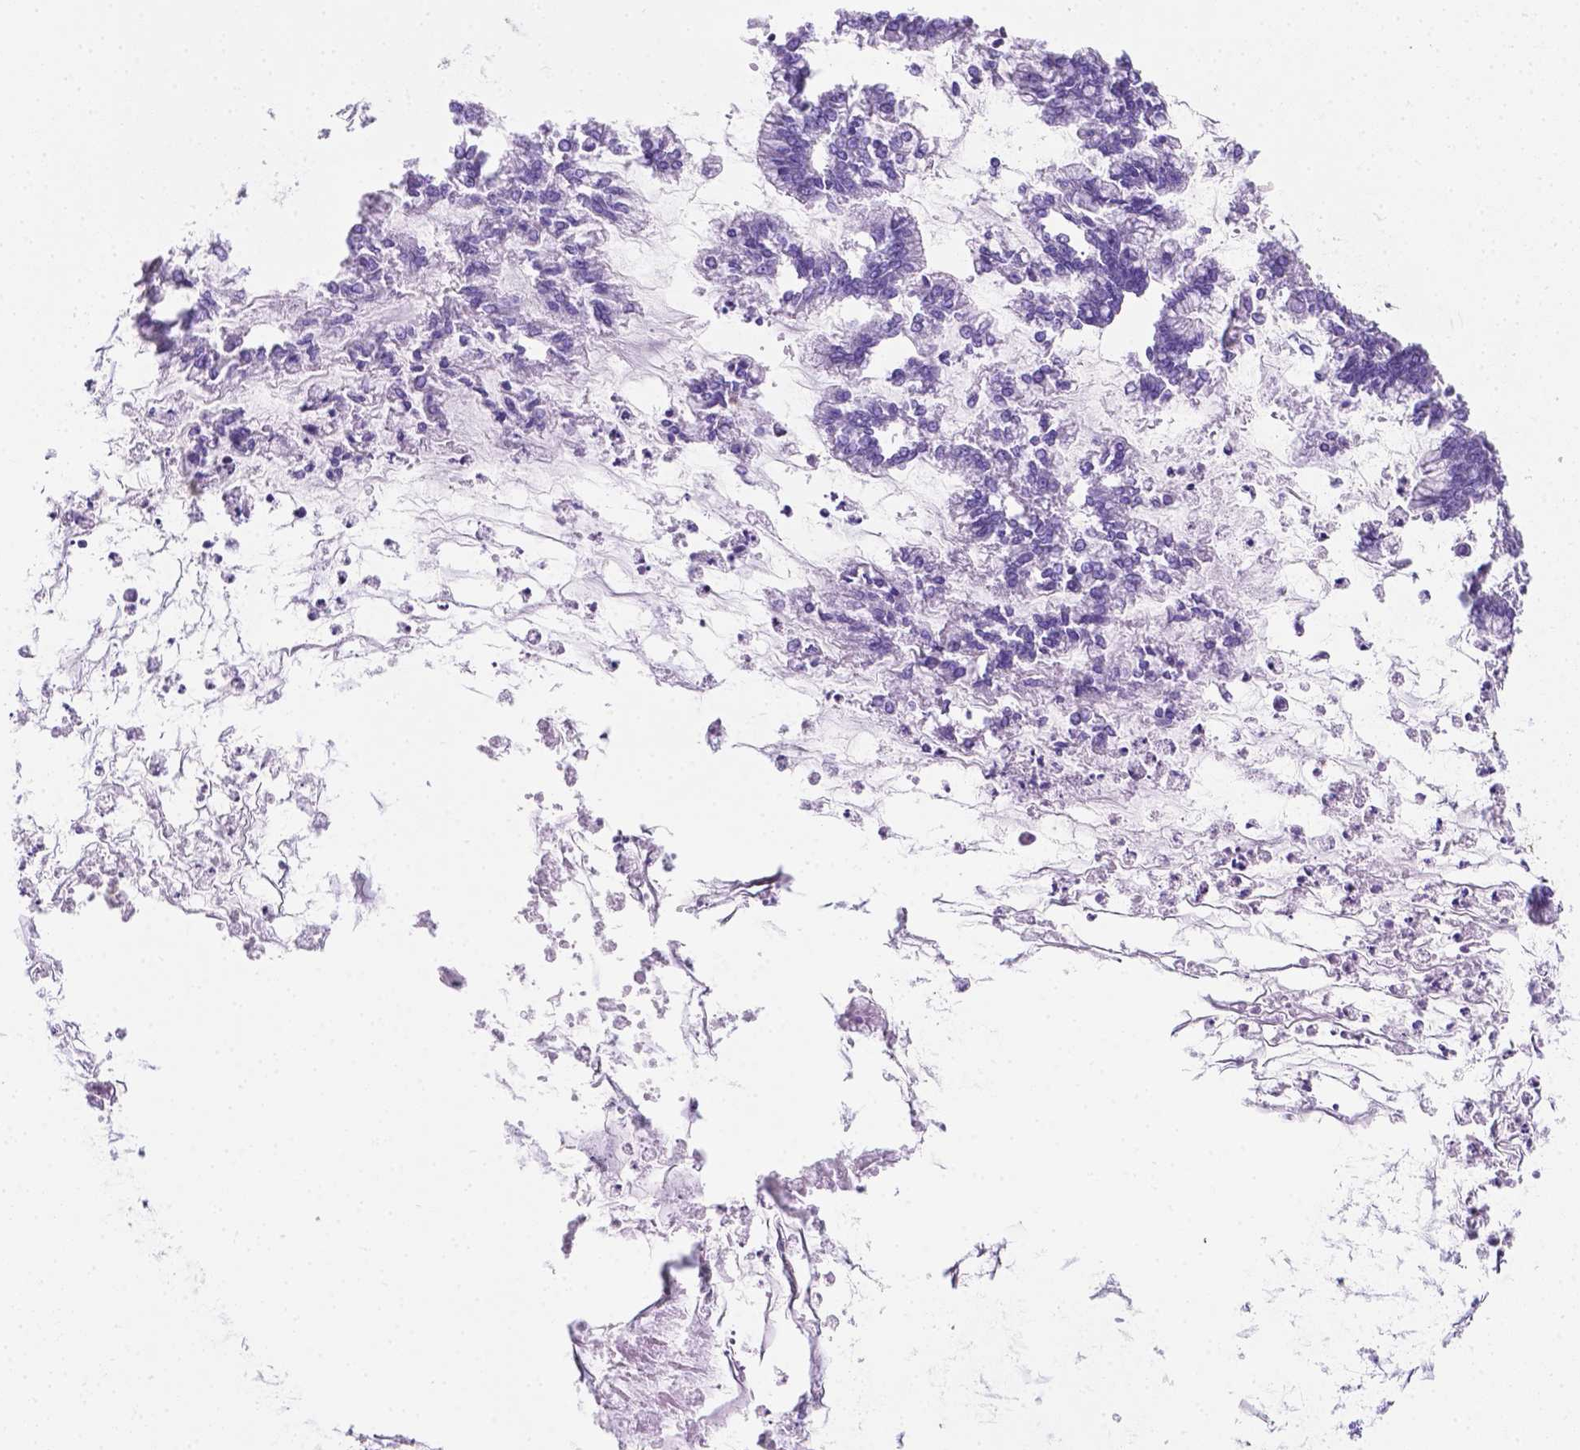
{"staining": {"intensity": "strong", "quantity": "<25%", "location": "cytoplasmic/membranous"}, "tissue": "ovarian cancer", "cell_type": "Tumor cells", "image_type": "cancer", "snomed": [{"axis": "morphology", "description": "Cystadenocarcinoma, mucinous, NOS"}, {"axis": "topography", "description": "Ovary"}], "caption": "Strong cytoplasmic/membranous positivity is appreciated in approximately <25% of tumor cells in ovarian cancer.", "gene": "MACF1", "patient": {"sex": "female", "age": 67}}